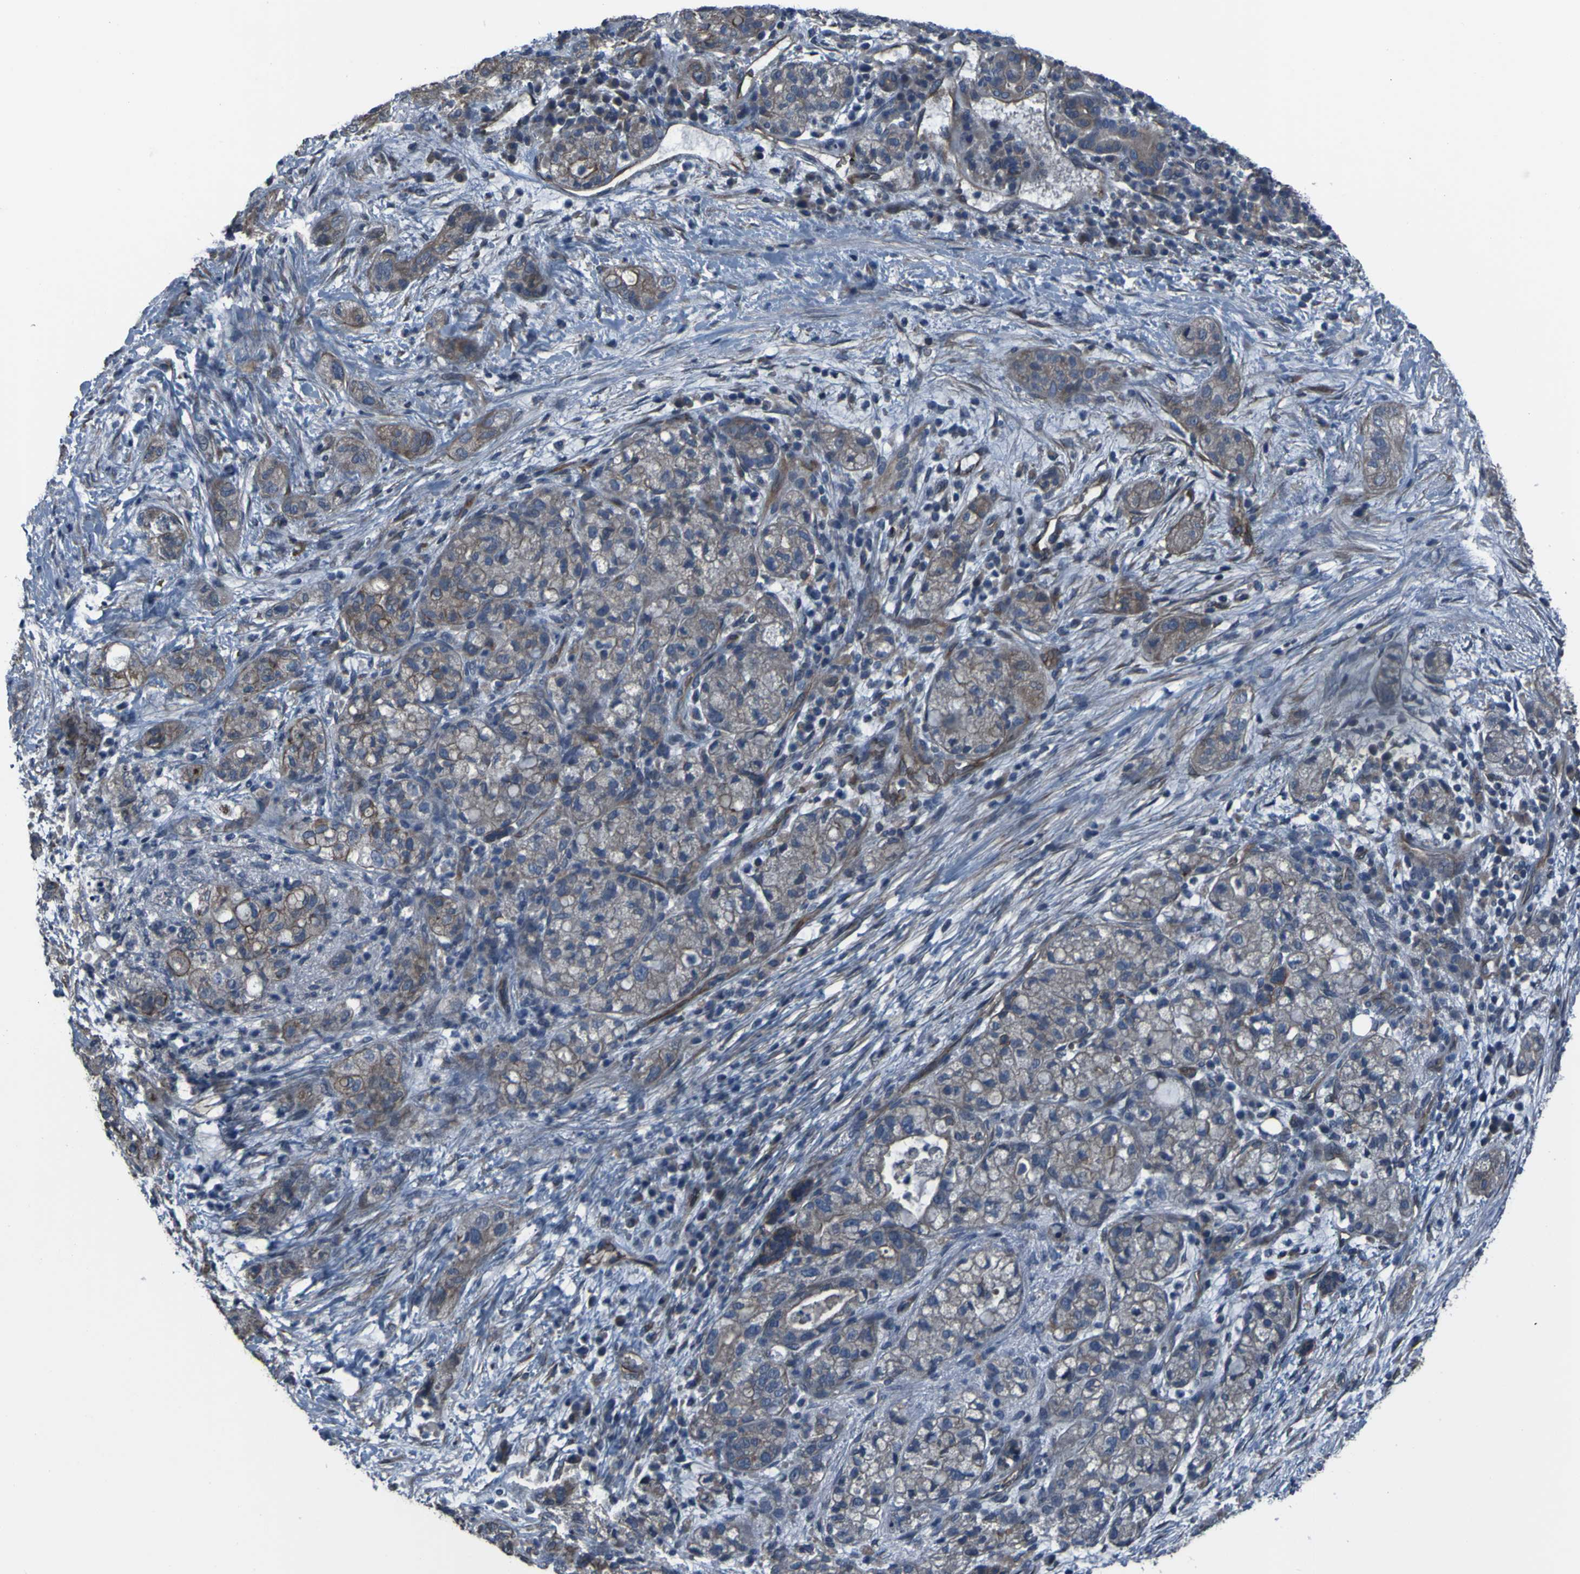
{"staining": {"intensity": "weak", "quantity": ">75%", "location": "cytoplasmic/membranous"}, "tissue": "pancreatic cancer", "cell_type": "Tumor cells", "image_type": "cancer", "snomed": [{"axis": "morphology", "description": "Adenocarcinoma, NOS"}, {"axis": "topography", "description": "Pancreas"}], "caption": "The immunohistochemical stain highlights weak cytoplasmic/membranous expression in tumor cells of pancreatic adenocarcinoma tissue.", "gene": "GRAMD1A", "patient": {"sex": "female", "age": 78}}